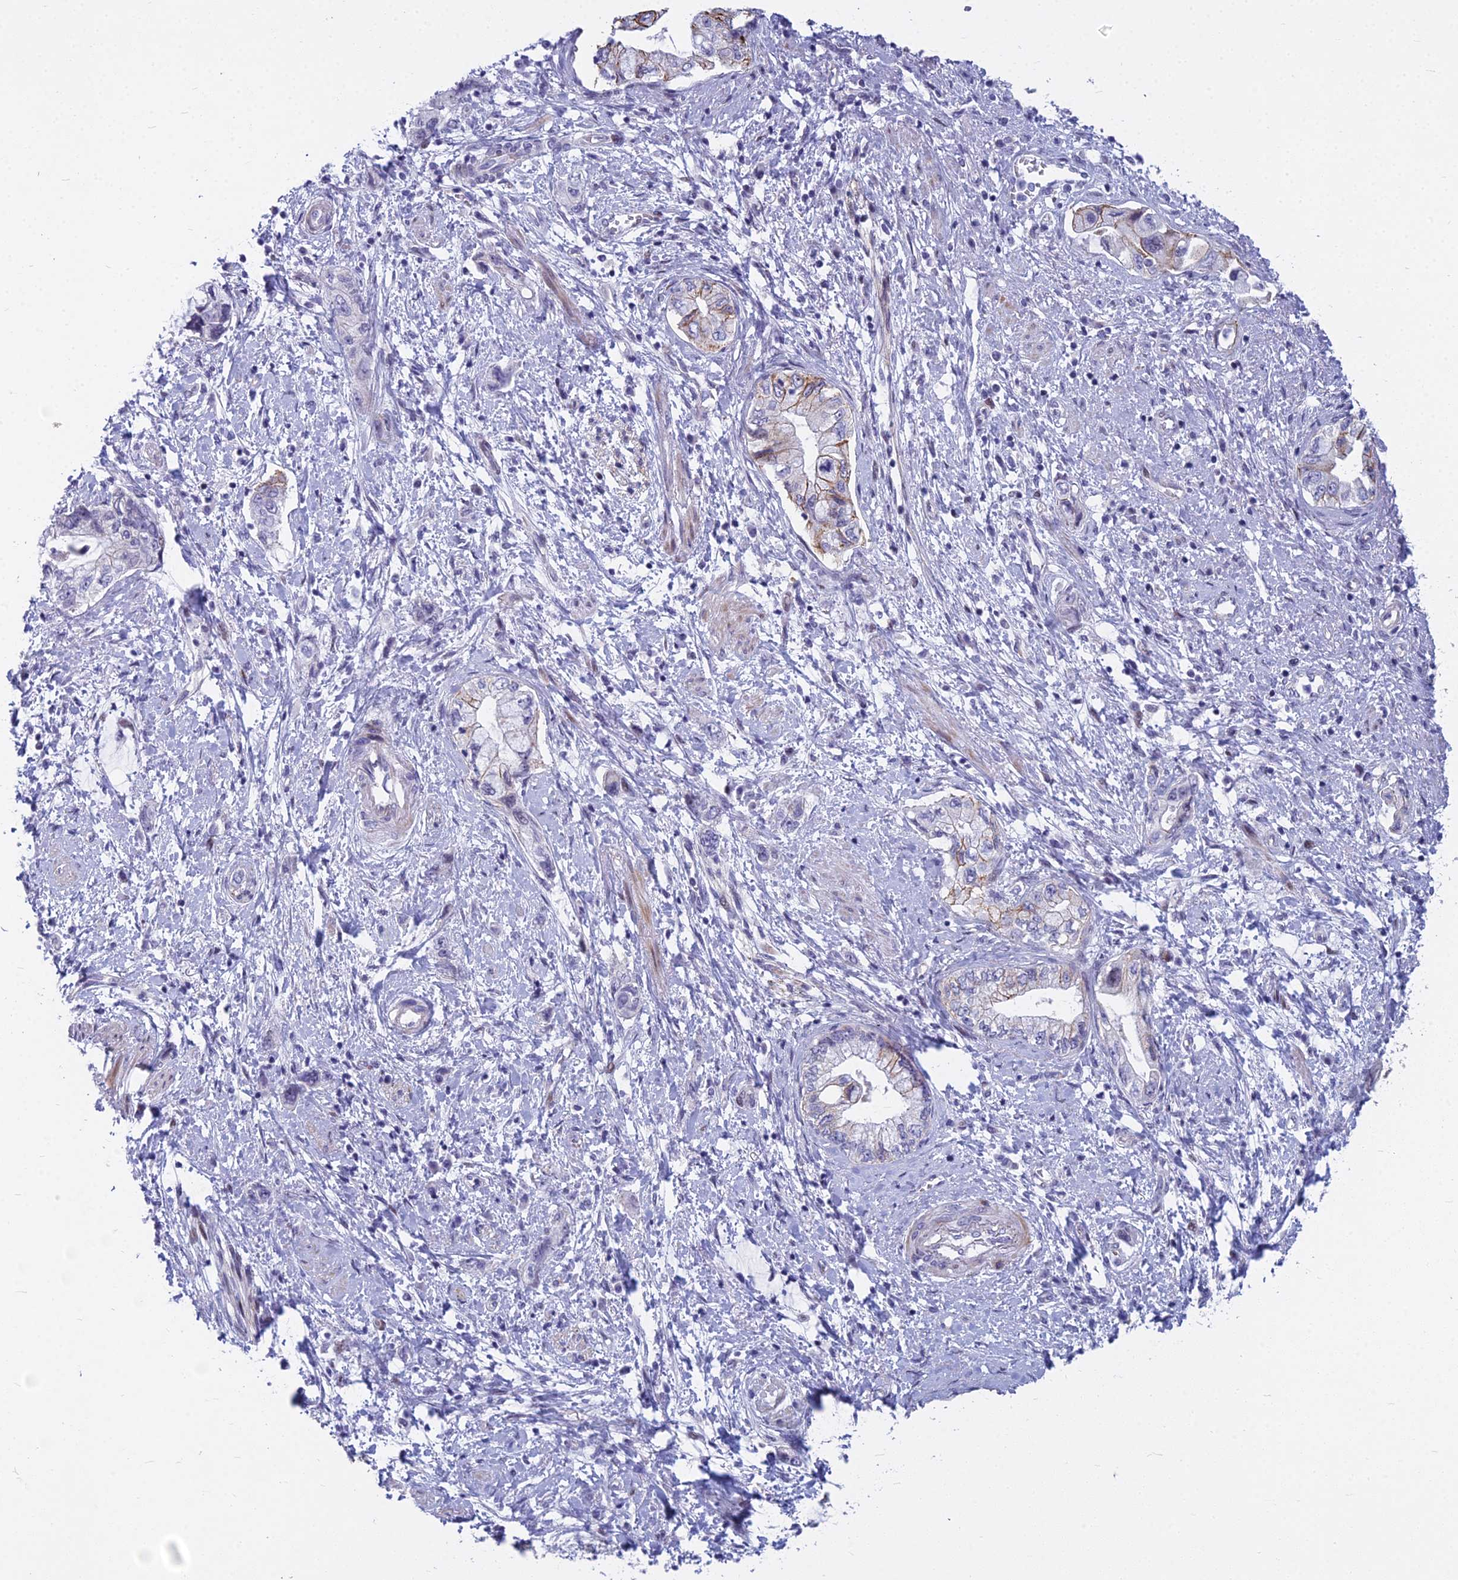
{"staining": {"intensity": "moderate", "quantity": "<25%", "location": "cytoplasmic/membranous"}, "tissue": "pancreatic cancer", "cell_type": "Tumor cells", "image_type": "cancer", "snomed": [{"axis": "morphology", "description": "Adenocarcinoma, NOS"}, {"axis": "topography", "description": "Pancreas"}], "caption": "Human adenocarcinoma (pancreatic) stained with a protein marker reveals moderate staining in tumor cells.", "gene": "MYBPC2", "patient": {"sex": "female", "age": 73}}